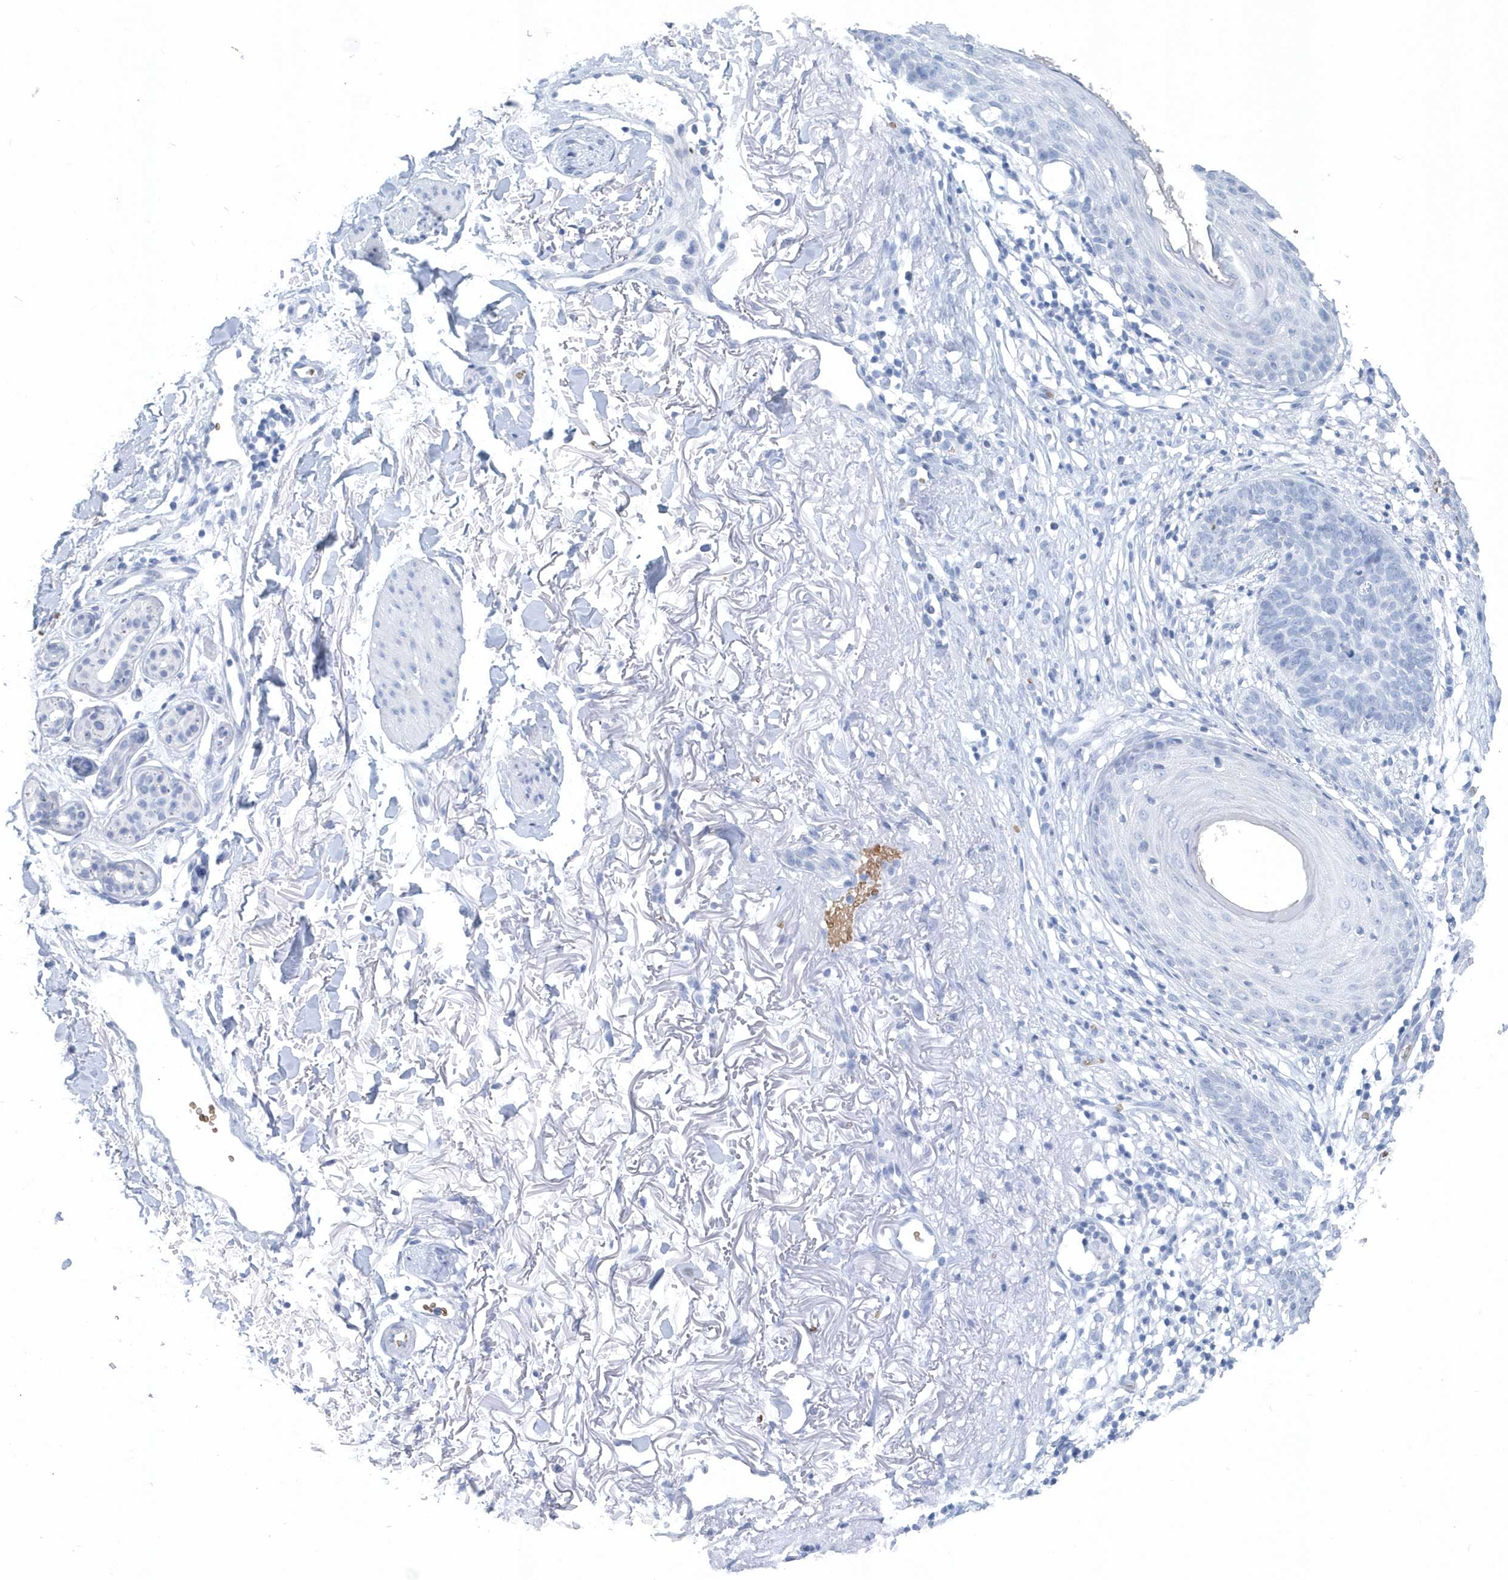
{"staining": {"intensity": "negative", "quantity": "none", "location": "none"}, "tissue": "skin cancer", "cell_type": "Tumor cells", "image_type": "cancer", "snomed": [{"axis": "morphology", "description": "Normal tissue, NOS"}, {"axis": "morphology", "description": "Basal cell carcinoma"}, {"axis": "topography", "description": "Skin"}], "caption": "A photomicrograph of skin basal cell carcinoma stained for a protein reveals no brown staining in tumor cells.", "gene": "HBA2", "patient": {"sex": "female", "age": 70}}